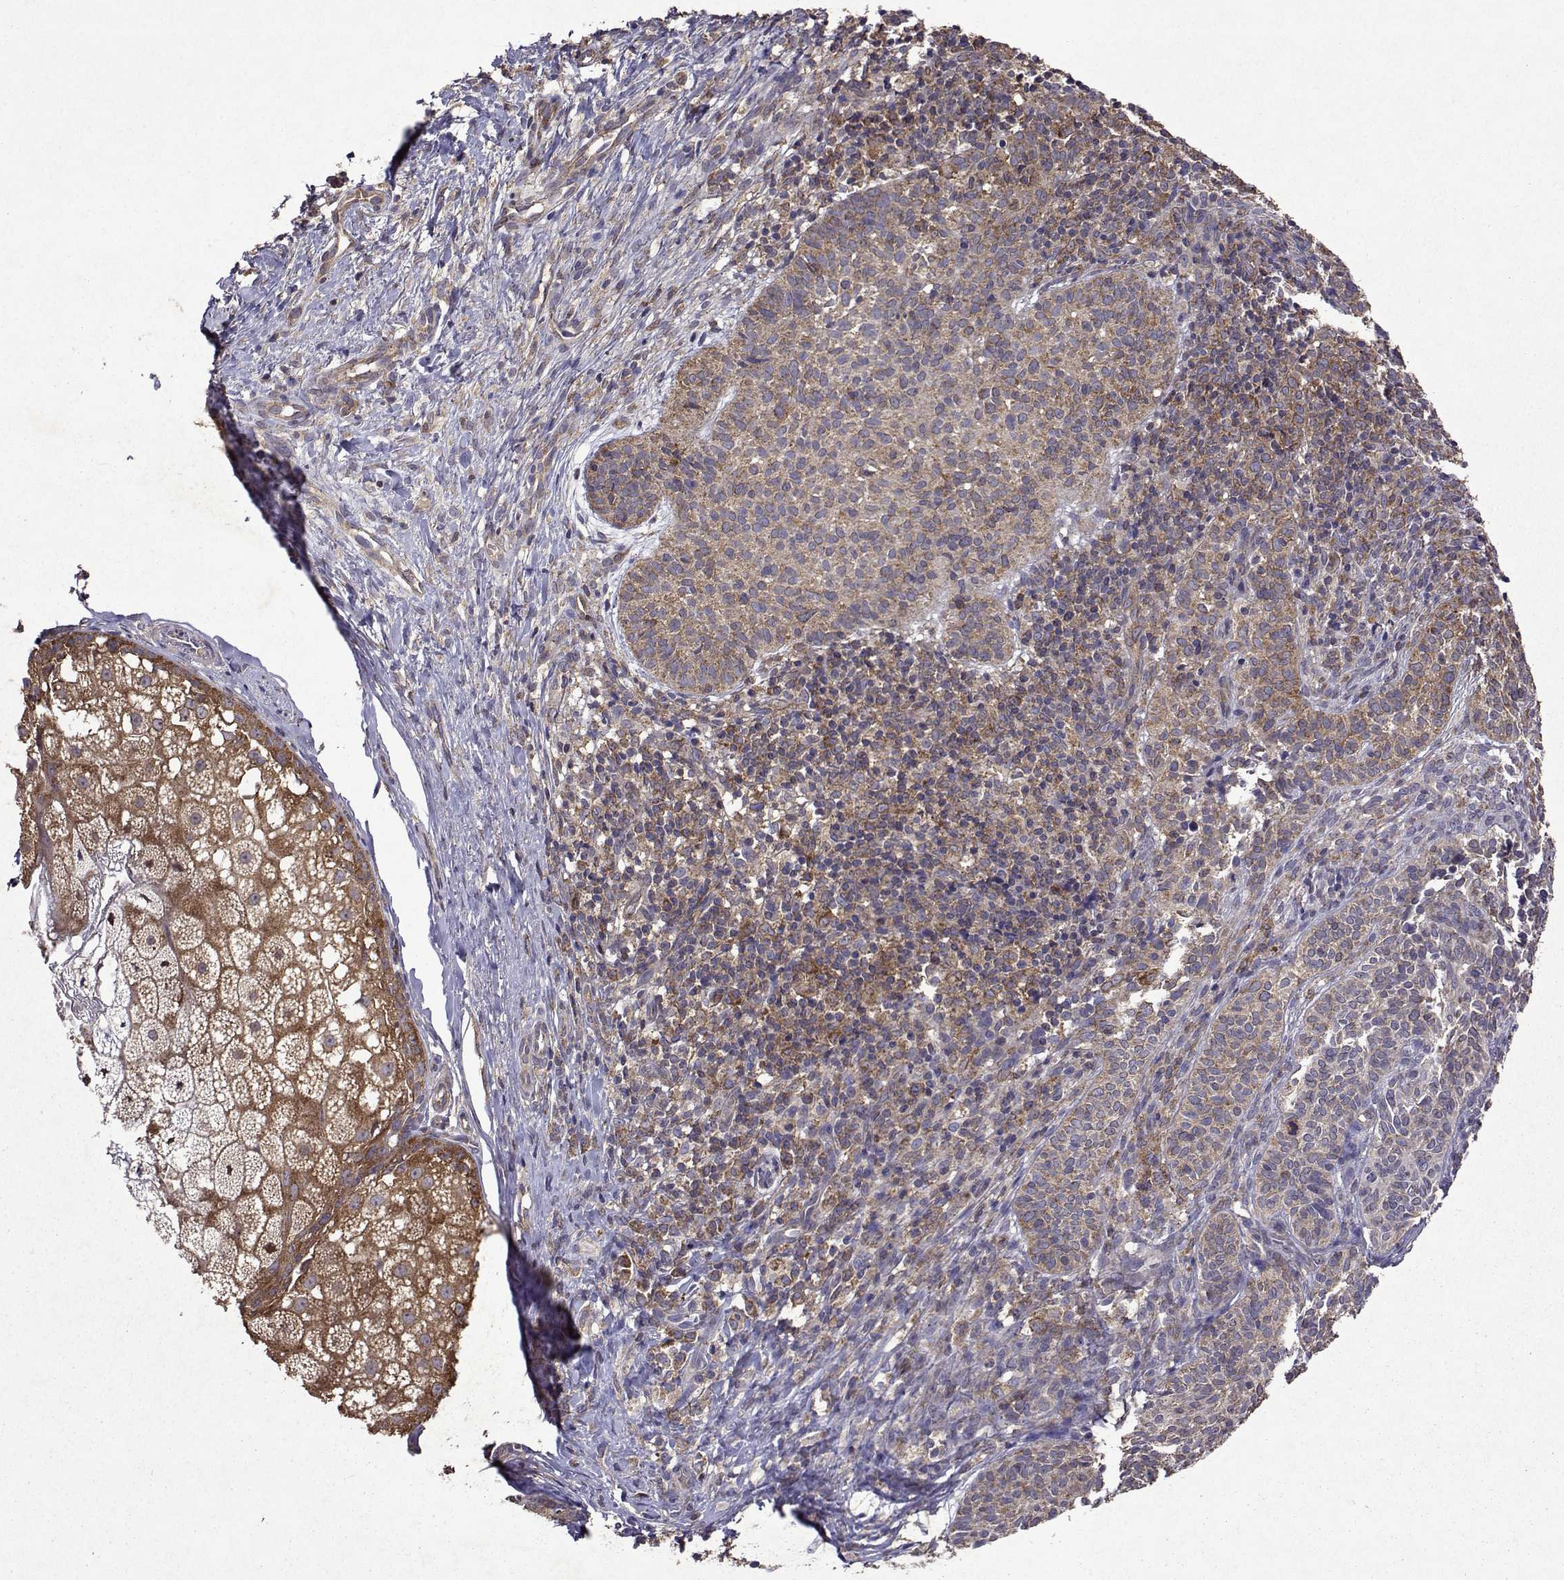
{"staining": {"intensity": "weak", "quantity": "25%-75%", "location": "cytoplasmic/membranous"}, "tissue": "skin cancer", "cell_type": "Tumor cells", "image_type": "cancer", "snomed": [{"axis": "morphology", "description": "Basal cell carcinoma"}, {"axis": "topography", "description": "Skin"}], "caption": "Human skin basal cell carcinoma stained for a protein (brown) shows weak cytoplasmic/membranous positive staining in about 25%-75% of tumor cells.", "gene": "TARBP2", "patient": {"sex": "male", "age": 57}}